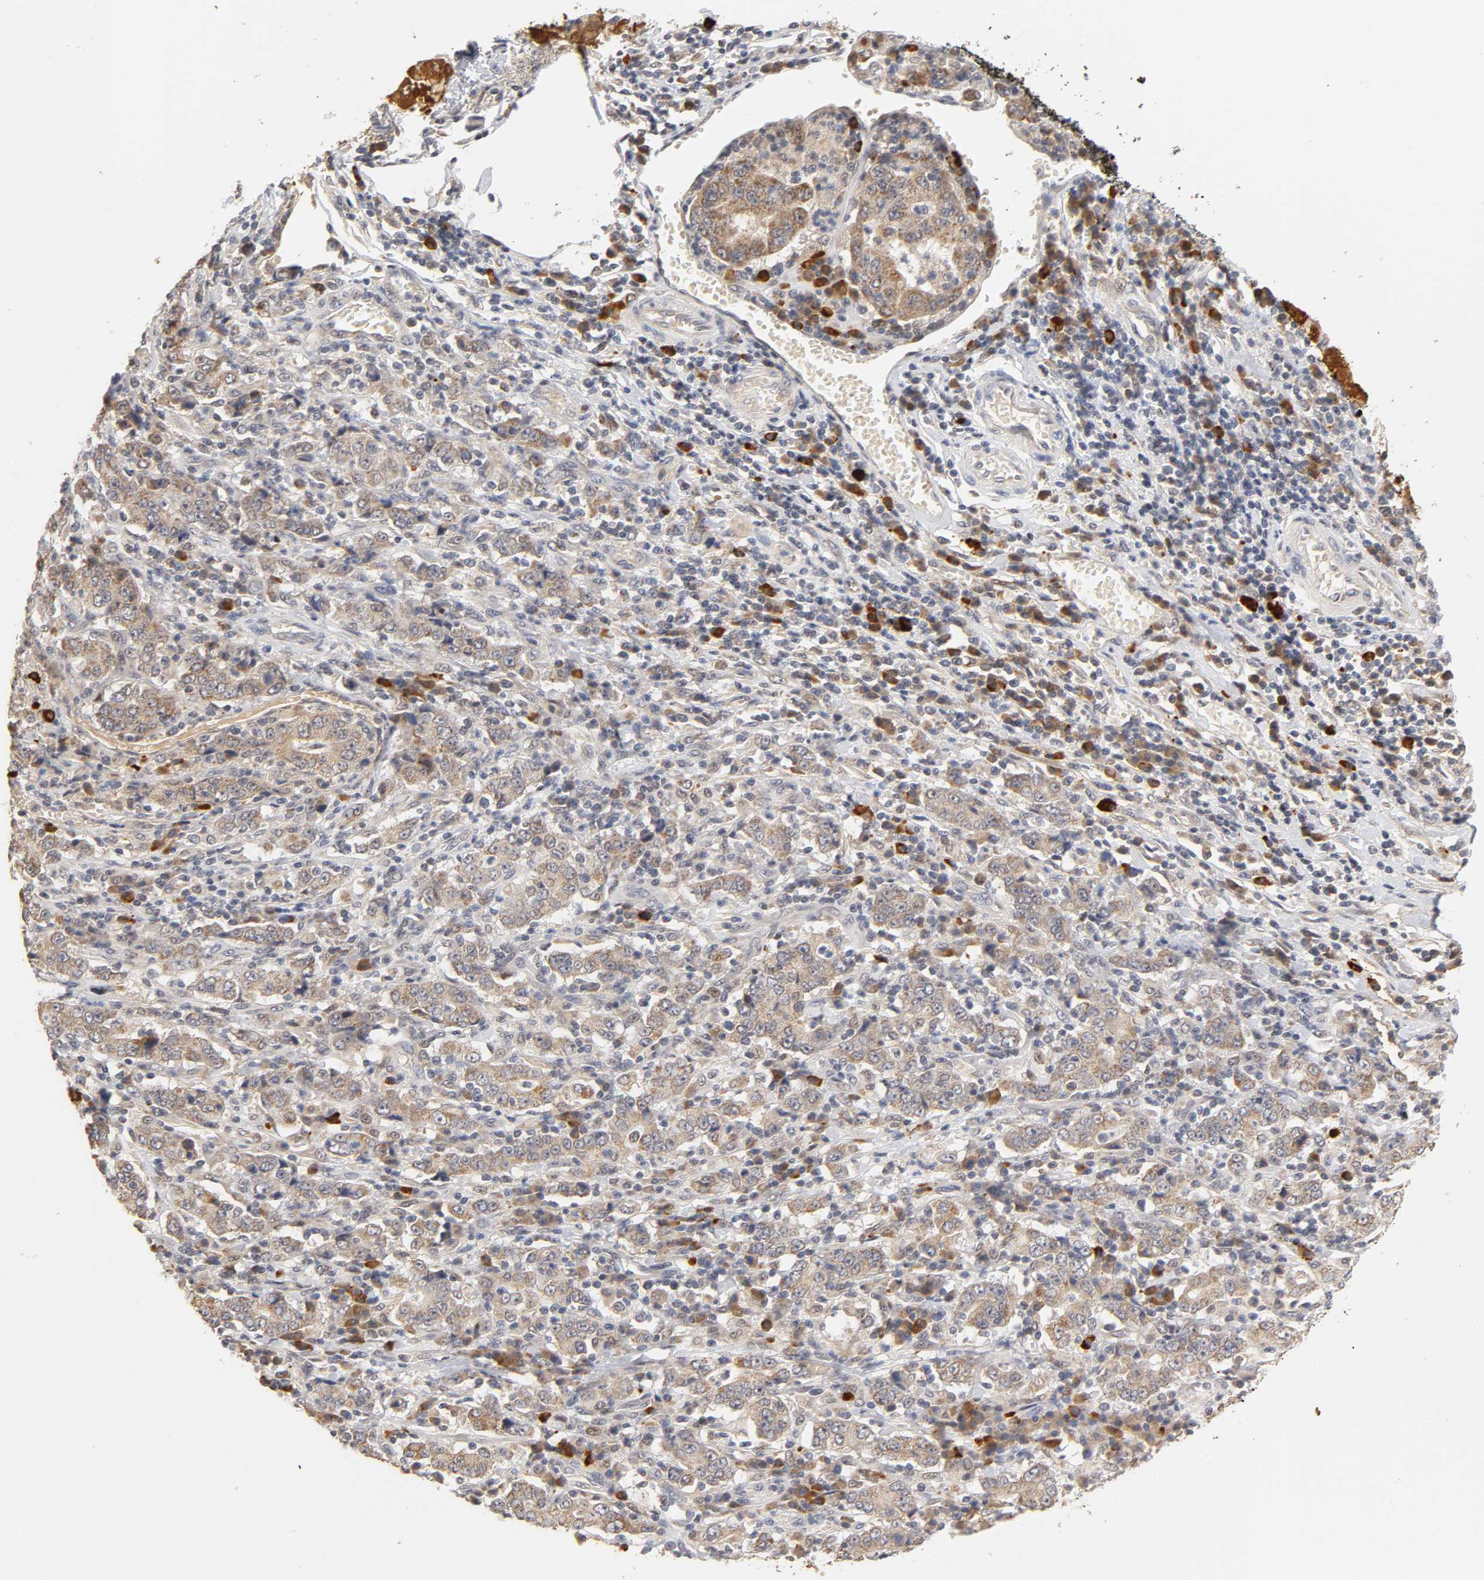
{"staining": {"intensity": "moderate", "quantity": ">75%", "location": "cytoplasmic/membranous"}, "tissue": "stomach cancer", "cell_type": "Tumor cells", "image_type": "cancer", "snomed": [{"axis": "morphology", "description": "Normal tissue, NOS"}, {"axis": "morphology", "description": "Adenocarcinoma, NOS"}, {"axis": "topography", "description": "Stomach, upper"}, {"axis": "topography", "description": "Stomach"}], "caption": "Immunohistochemistry (IHC) staining of stomach cancer, which shows medium levels of moderate cytoplasmic/membranous staining in approximately >75% of tumor cells indicating moderate cytoplasmic/membranous protein expression. The staining was performed using DAB (brown) for protein detection and nuclei were counterstained in hematoxylin (blue).", "gene": "GSTZ1", "patient": {"sex": "male", "age": 59}}